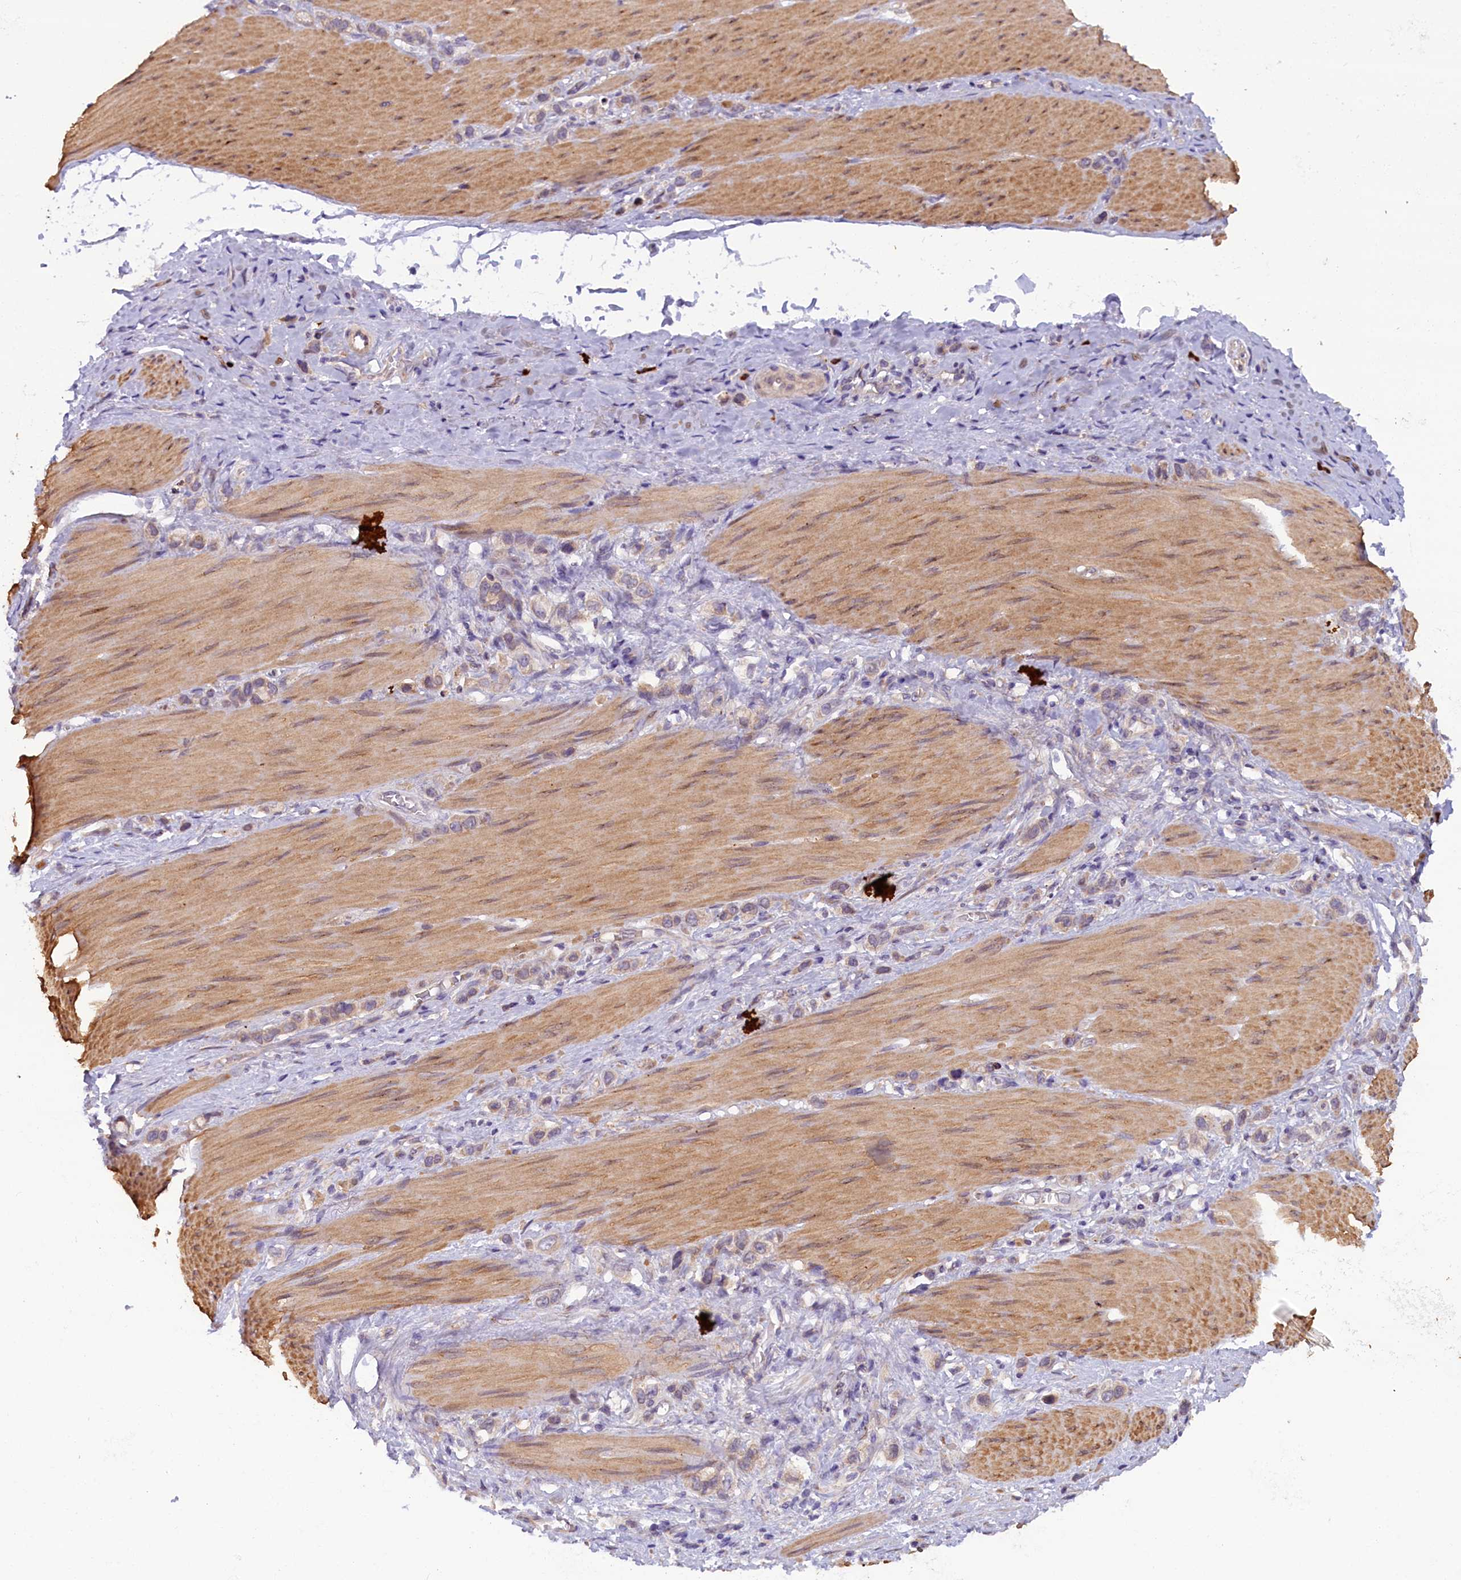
{"staining": {"intensity": "weak", "quantity": "<25%", "location": "cytoplasmic/membranous"}, "tissue": "stomach cancer", "cell_type": "Tumor cells", "image_type": "cancer", "snomed": [{"axis": "morphology", "description": "Adenocarcinoma, NOS"}, {"axis": "topography", "description": "Stomach"}], "caption": "Immunohistochemical staining of adenocarcinoma (stomach) displays no significant positivity in tumor cells. (DAB immunohistochemistry visualized using brightfield microscopy, high magnification).", "gene": "CCDC9B", "patient": {"sex": "female", "age": 65}}